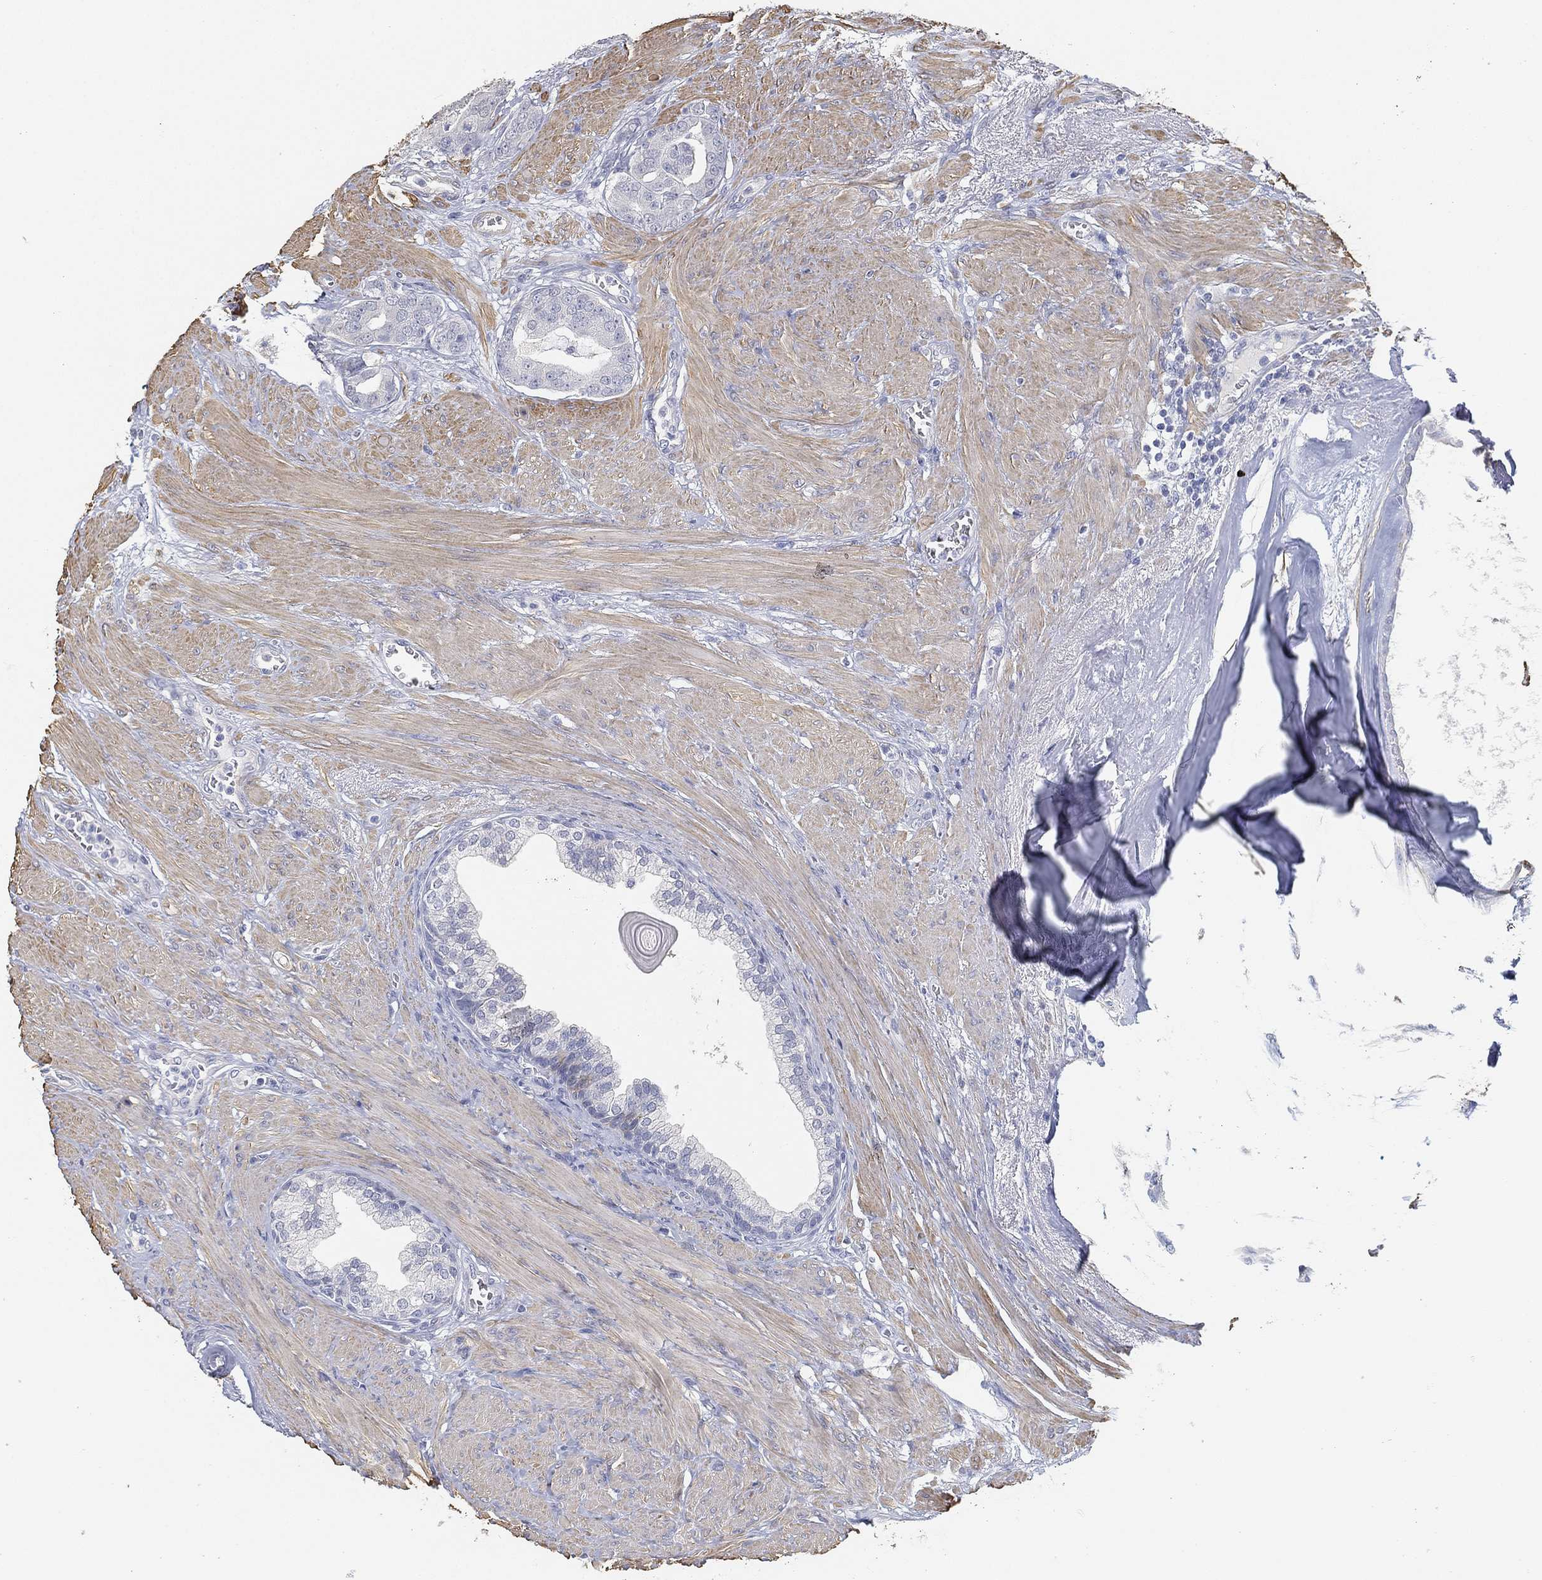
{"staining": {"intensity": "negative", "quantity": "none", "location": "none"}, "tissue": "prostate cancer", "cell_type": "Tumor cells", "image_type": "cancer", "snomed": [{"axis": "morphology", "description": "Adenocarcinoma, NOS"}, {"axis": "topography", "description": "Prostate"}], "caption": "A histopathology image of prostate adenocarcinoma stained for a protein reveals no brown staining in tumor cells.", "gene": "GPR61", "patient": {"sex": "male", "age": 69}}